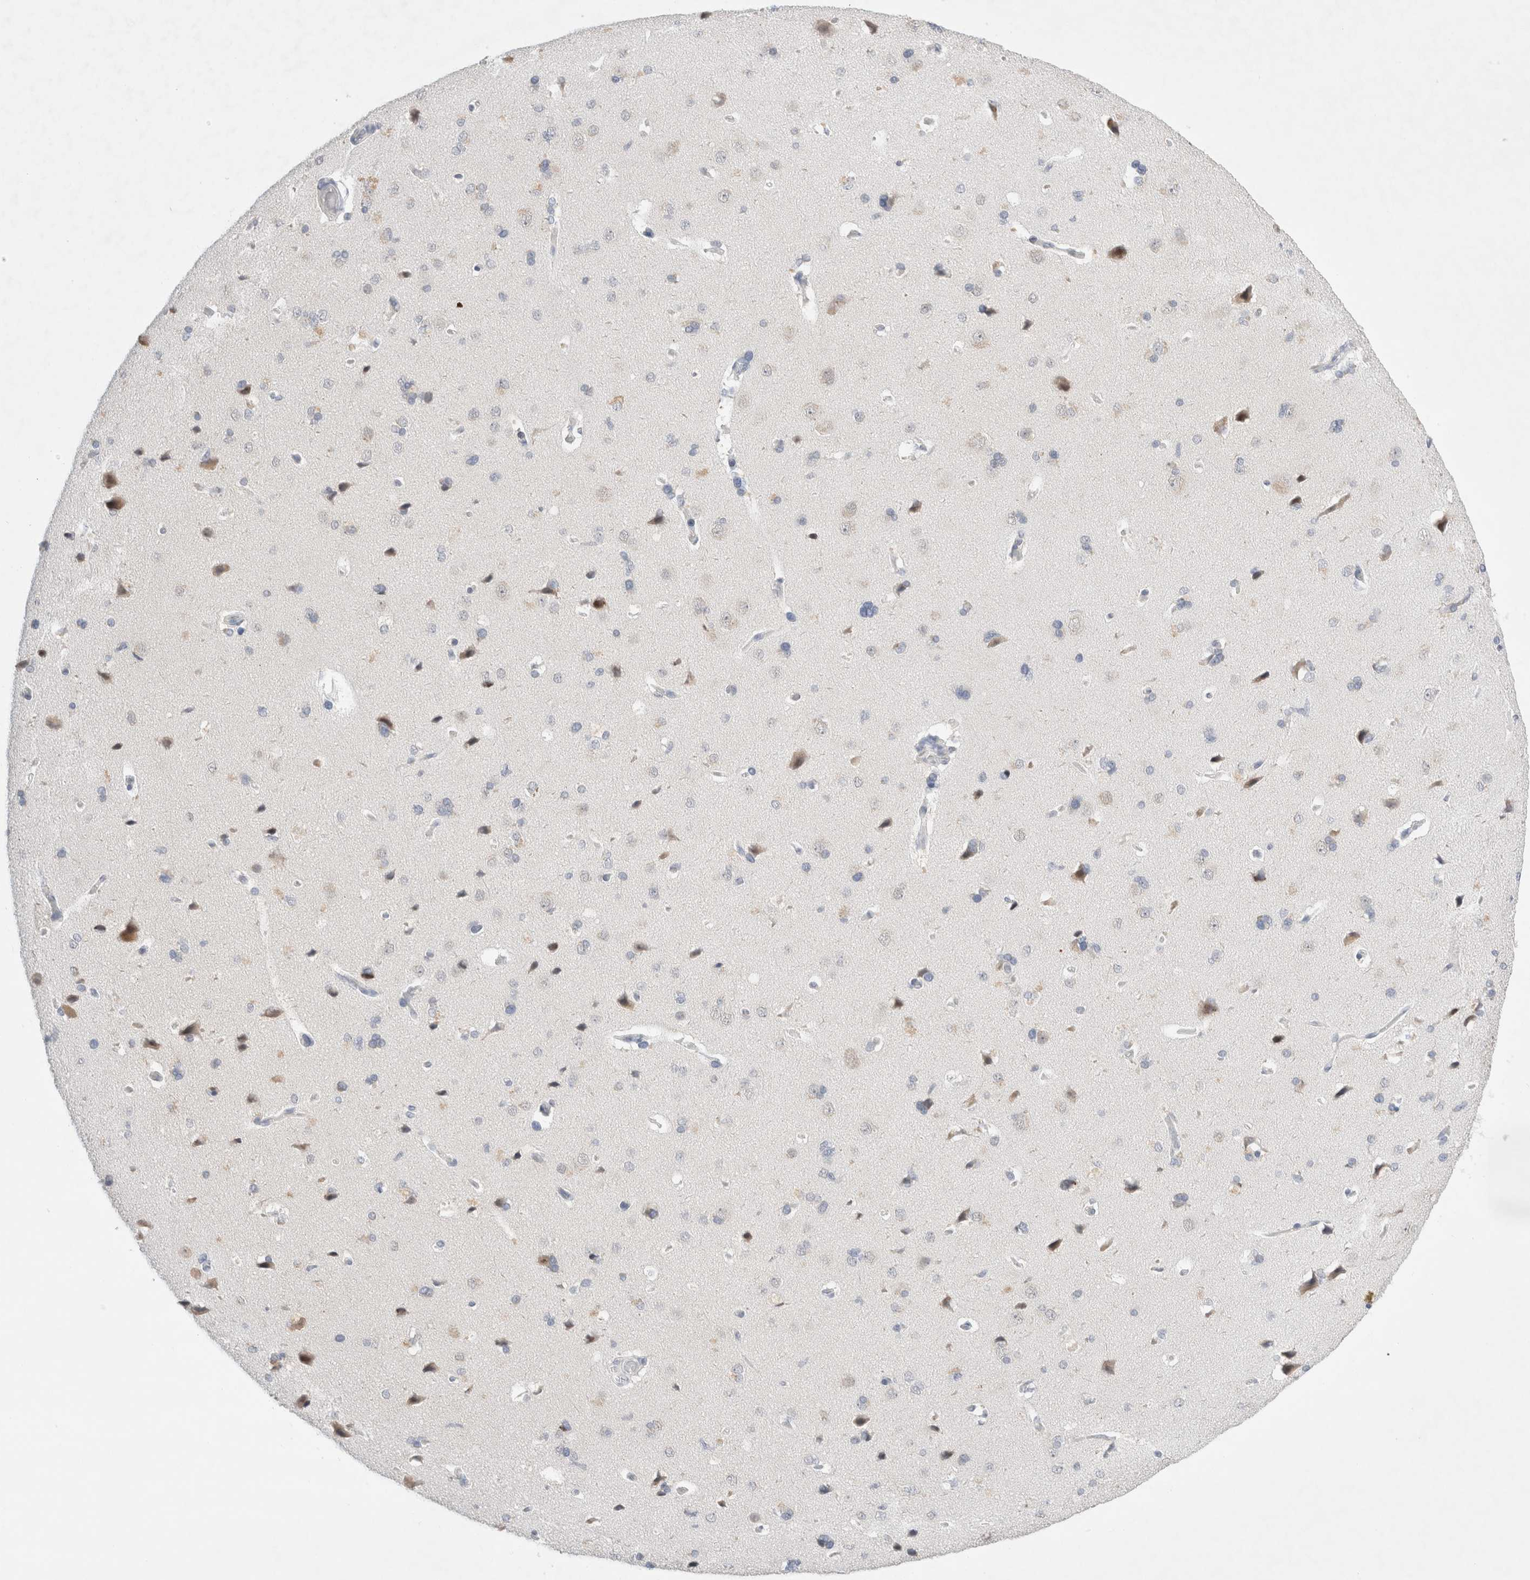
{"staining": {"intensity": "negative", "quantity": "none", "location": "none"}, "tissue": "cerebral cortex", "cell_type": "Endothelial cells", "image_type": "normal", "snomed": [{"axis": "morphology", "description": "Normal tissue, NOS"}, {"axis": "topography", "description": "Cerebral cortex"}], "caption": "IHC photomicrograph of normal cerebral cortex: cerebral cortex stained with DAB (3,3'-diaminobenzidine) shows no significant protein staining in endothelial cells.", "gene": "SPATA20", "patient": {"sex": "male", "age": 62}}